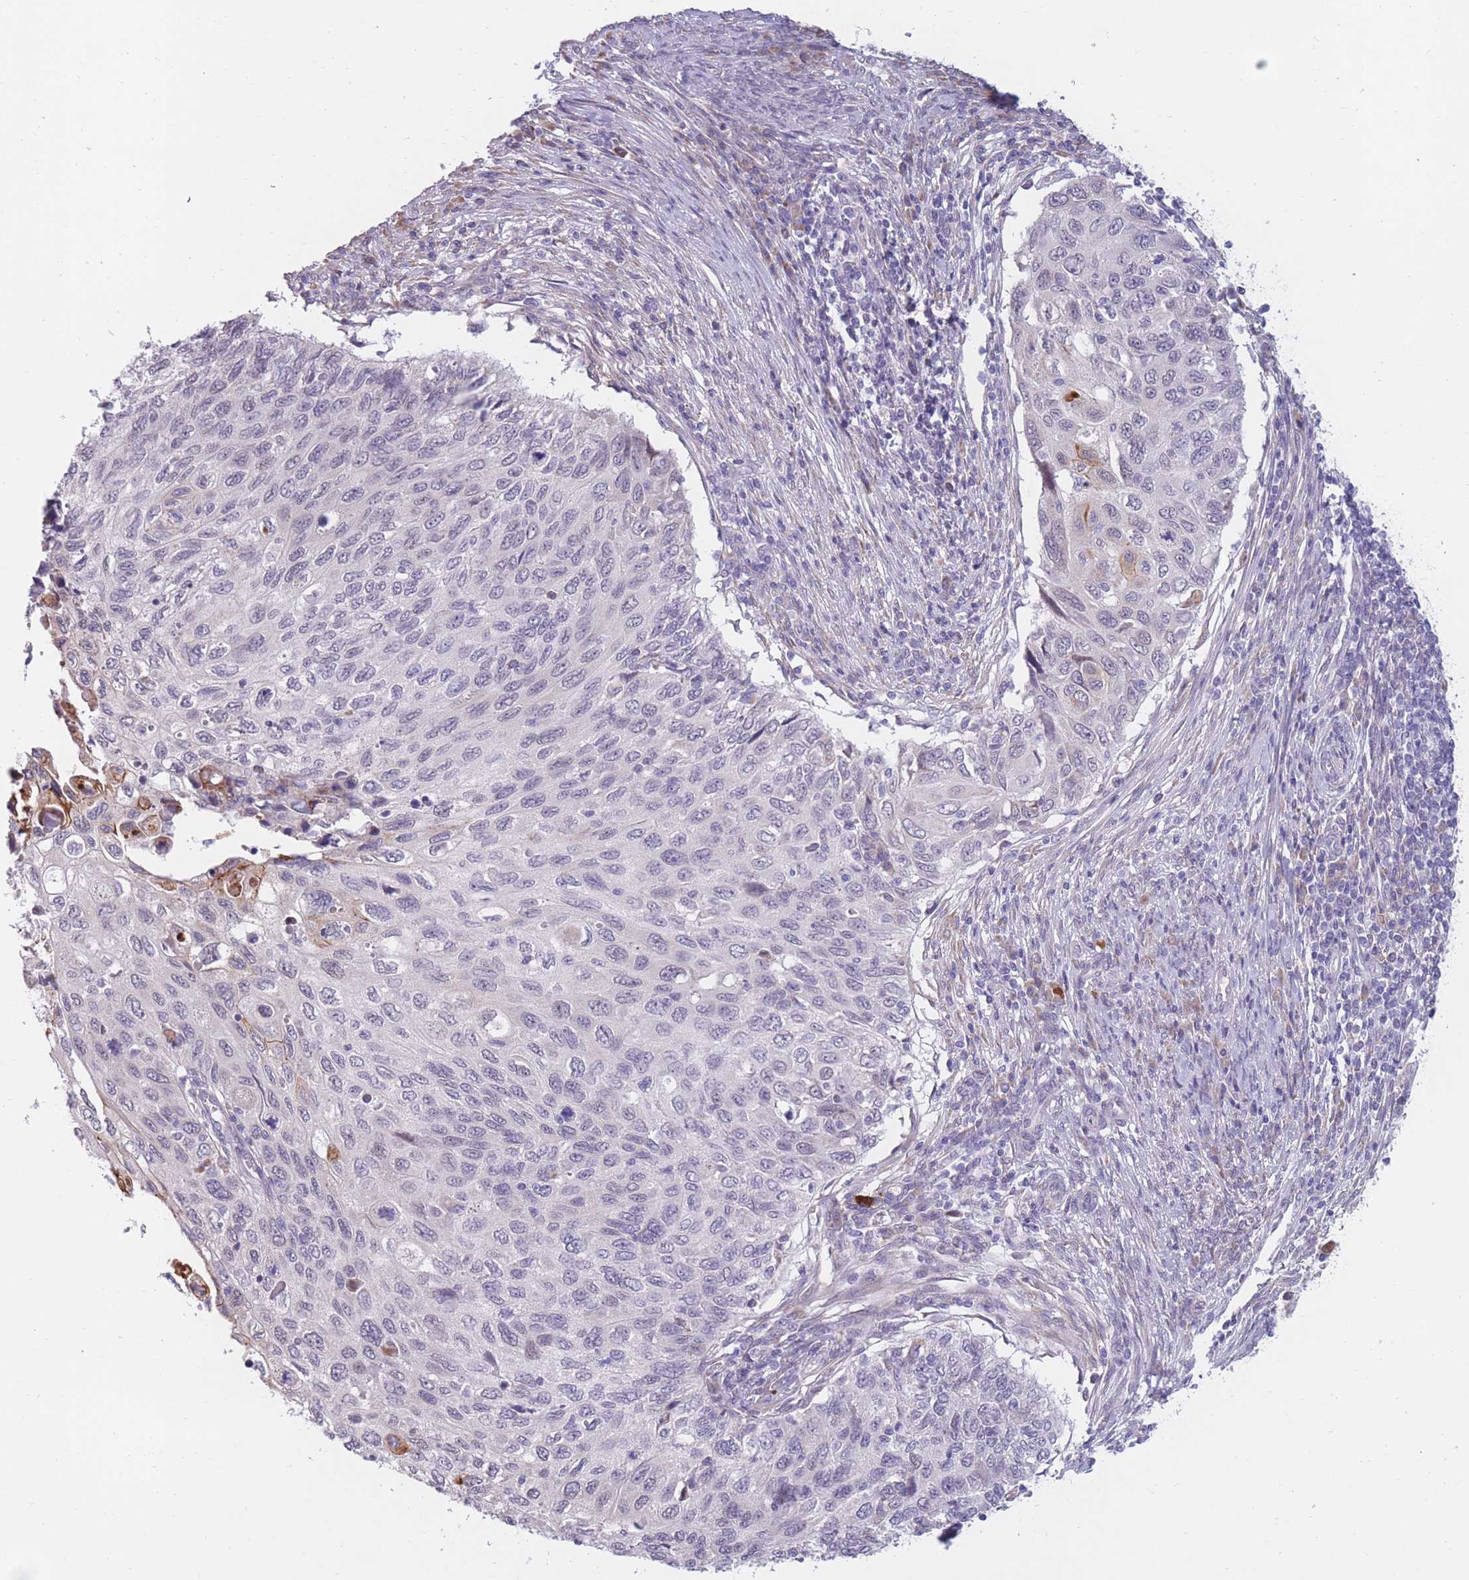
{"staining": {"intensity": "negative", "quantity": "none", "location": "none"}, "tissue": "cervical cancer", "cell_type": "Tumor cells", "image_type": "cancer", "snomed": [{"axis": "morphology", "description": "Squamous cell carcinoma, NOS"}, {"axis": "topography", "description": "Cervix"}], "caption": "Tumor cells show no significant protein expression in cervical squamous cell carcinoma.", "gene": "COL27A1", "patient": {"sex": "female", "age": 70}}